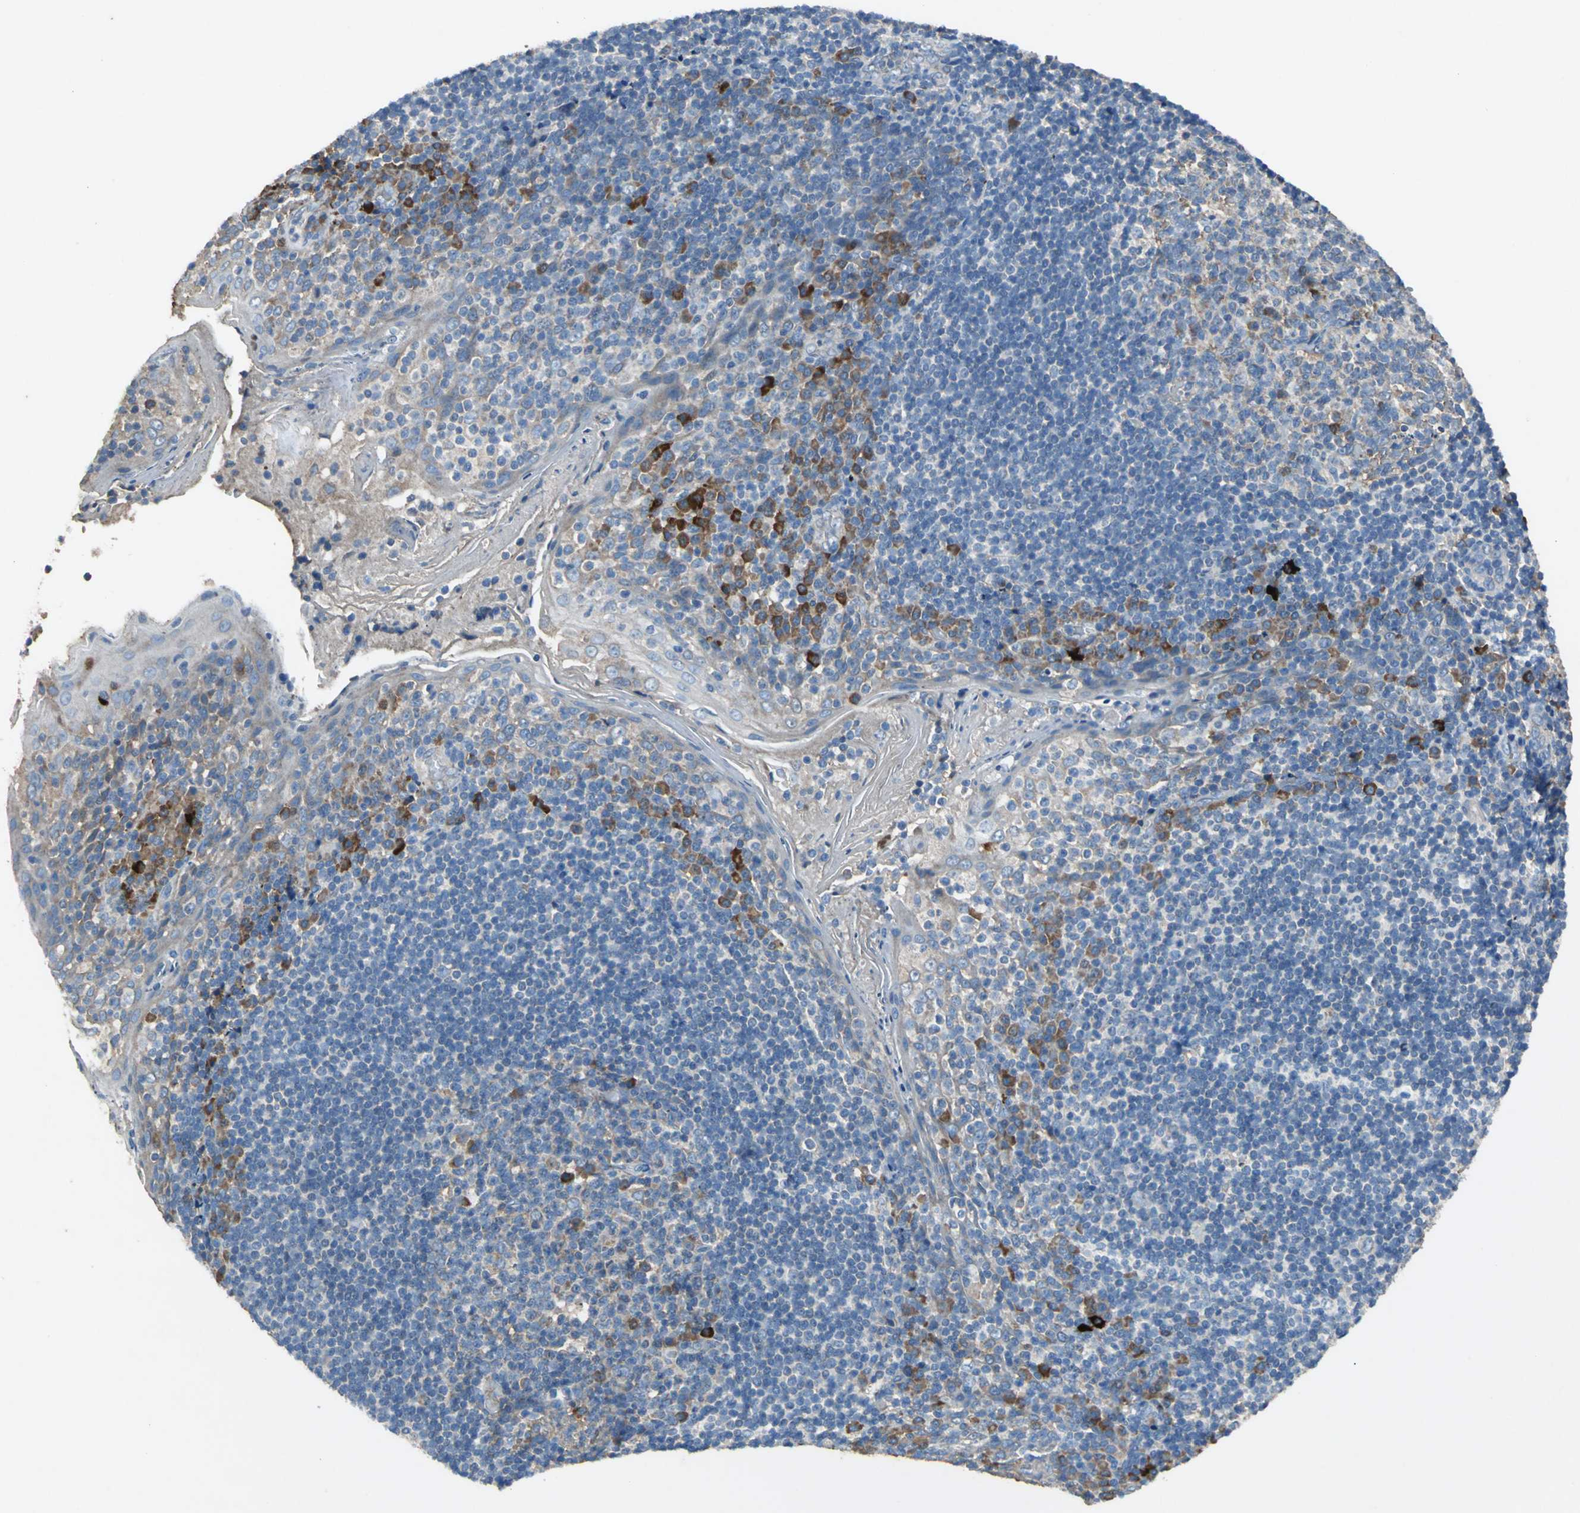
{"staining": {"intensity": "moderate", "quantity": "<25%", "location": "cytoplasmic/membranous"}, "tissue": "tonsil", "cell_type": "Germinal center cells", "image_type": "normal", "snomed": [{"axis": "morphology", "description": "Normal tissue, NOS"}, {"axis": "topography", "description": "Tonsil"}], "caption": "This is a photomicrograph of immunohistochemistry (IHC) staining of unremarkable tonsil, which shows moderate expression in the cytoplasmic/membranous of germinal center cells.", "gene": "HEPH", "patient": {"sex": "male", "age": 31}}